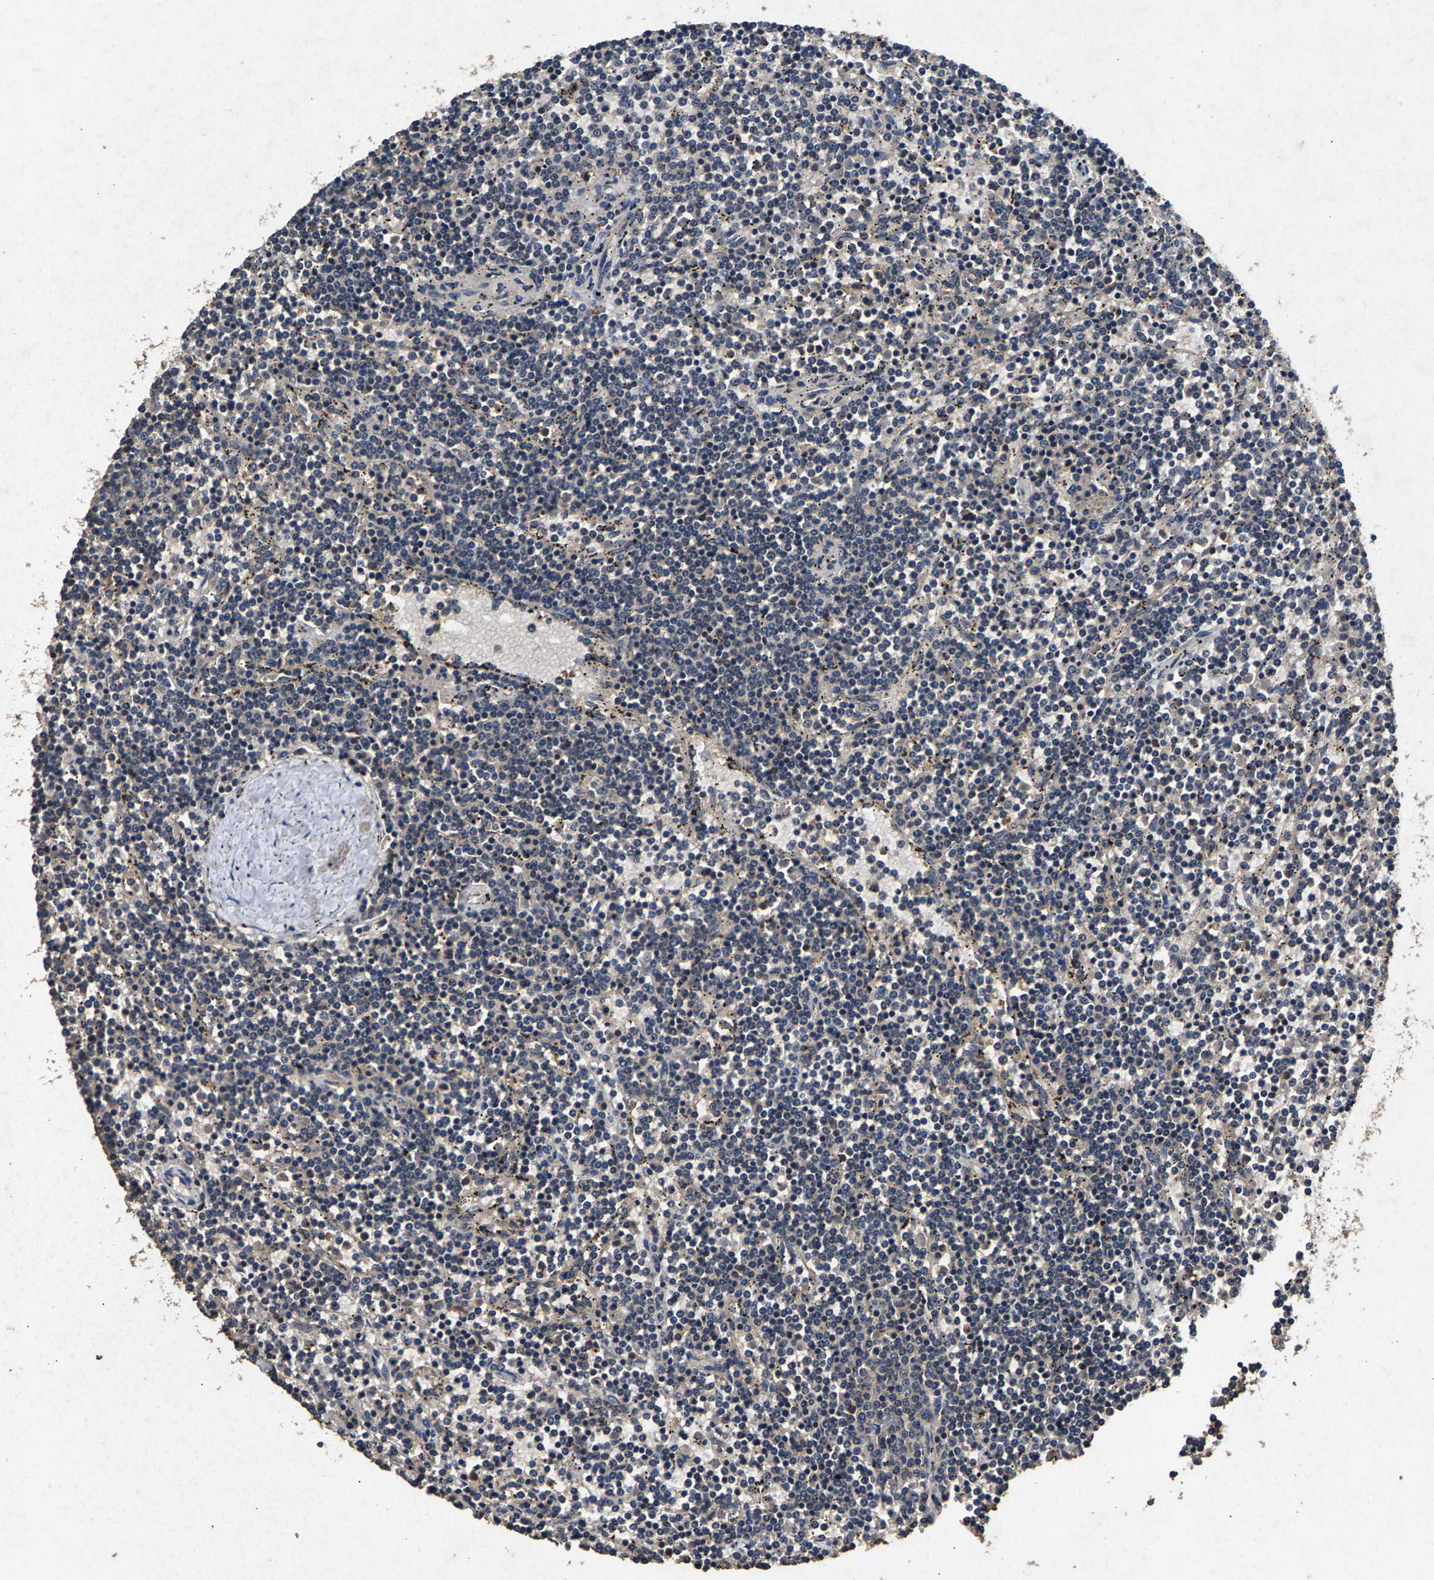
{"staining": {"intensity": "negative", "quantity": "none", "location": "none"}, "tissue": "lymphoma", "cell_type": "Tumor cells", "image_type": "cancer", "snomed": [{"axis": "morphology", "description": "Malignant lymphoma, non-Hodgkin's type, Low grade"}, {"axis": "topography", "description": "Spleen"}], "caption": "Tumor cells are negative for protein expression in human lymphoma.", "gene": "PPP1CC", "patient": {"sex": "female", "age": 50}}